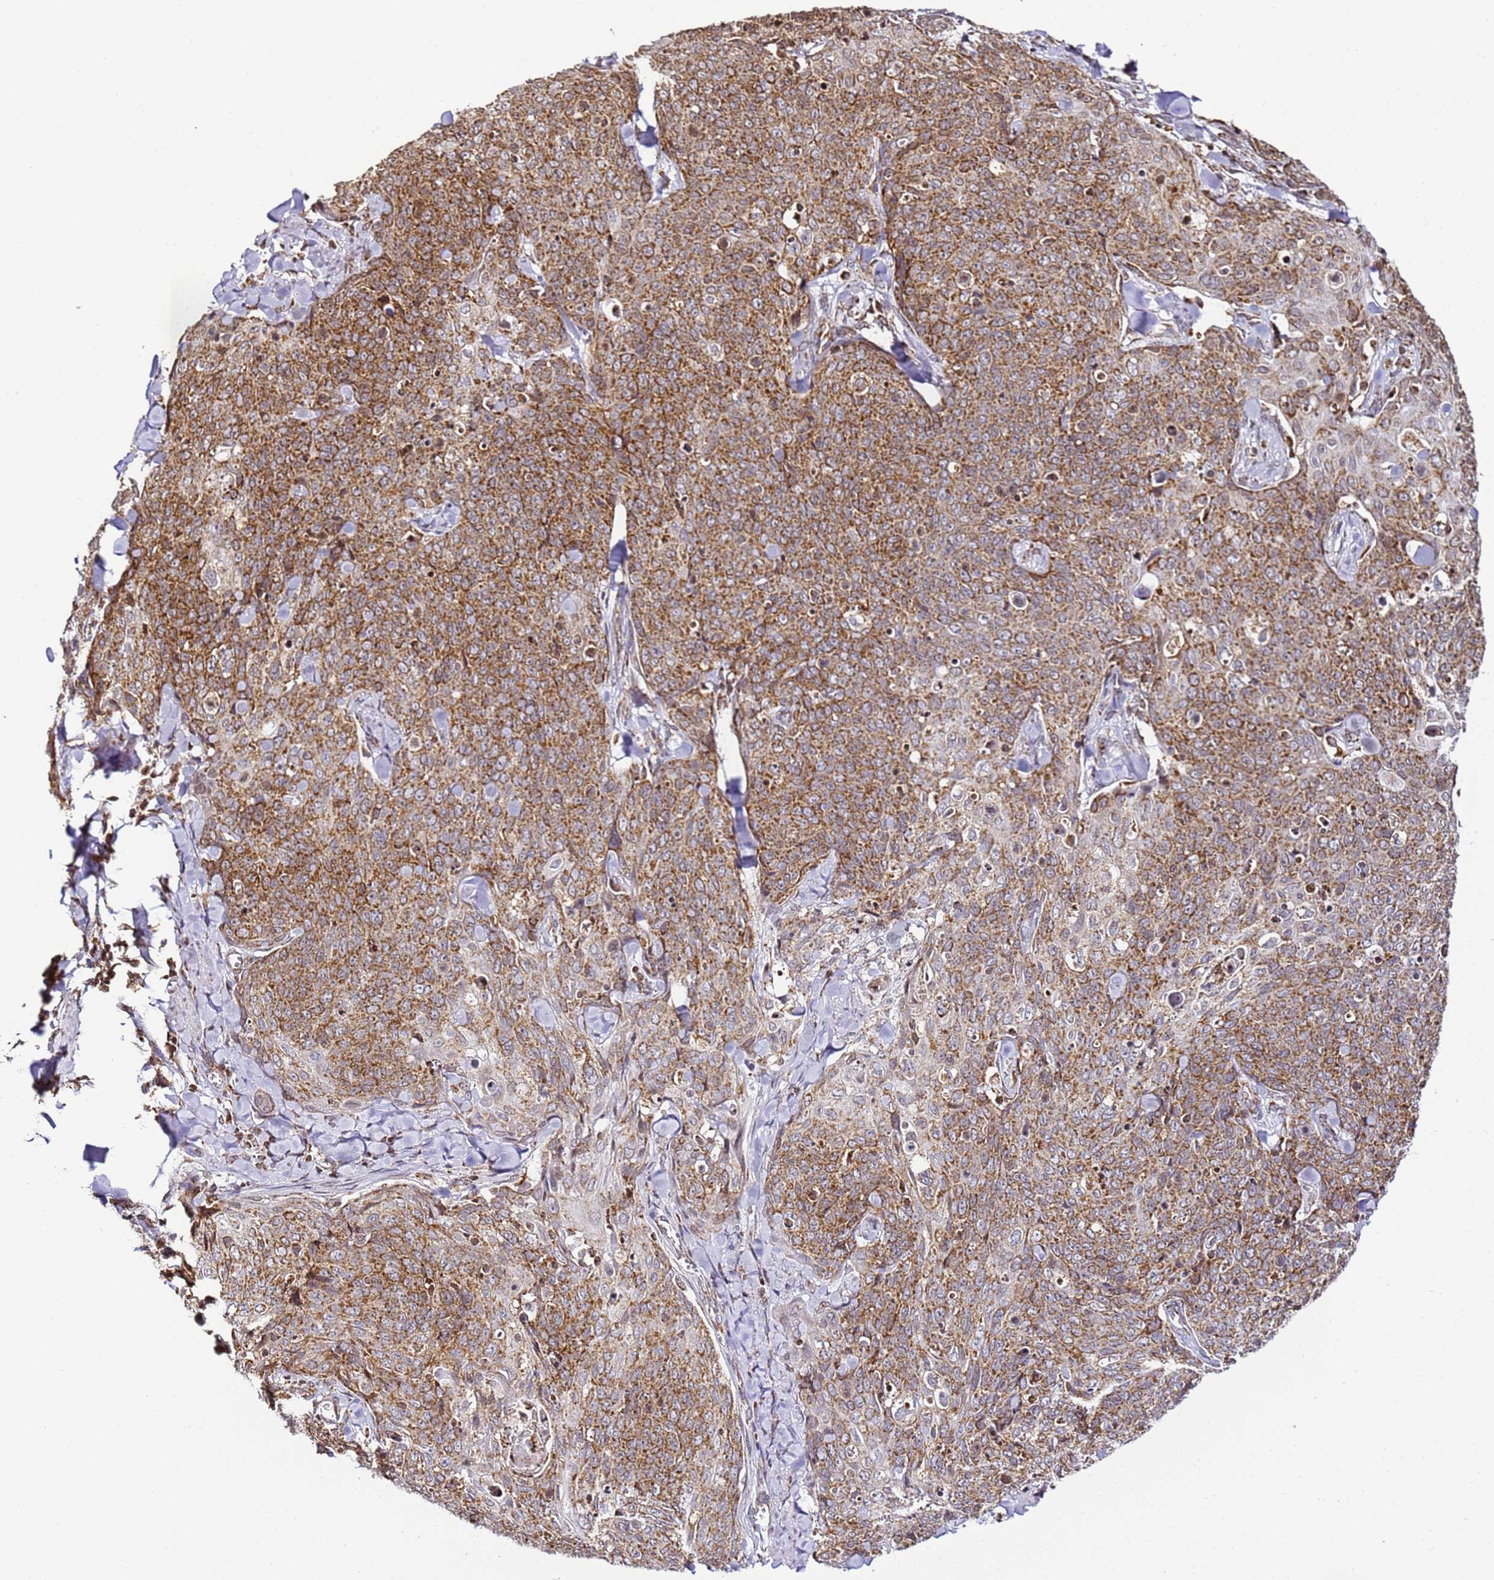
{"staining": {"intensity": "strong", "quantity": ">75%", "location": "cytoplasmic/membranous"}, "tissue": "skin cancer", "cell_type": "Tumor cells", "image_type": "cancer", "snomed": [{"axis": "morphology", "description": "Squamous cell carcinoma, NOS"}, {"axis": "topography", "description": "Skin"}, {"axis": "topography", "description": "Vulva"}], "caption": "Skin cancer tissue demonstrates strong cytoplasmic/membranous expression in approximately >75% of tumor cells, visualized by immunohistochemistry. The staining is performed using DAB (3,3'-diaminobenzidine) brown chromogen to label protein expression. The nuclei are counter-stained blue using hematoxylin.", "gene": "HSPE1", "patient": {"sex": "female", "age": 85}}